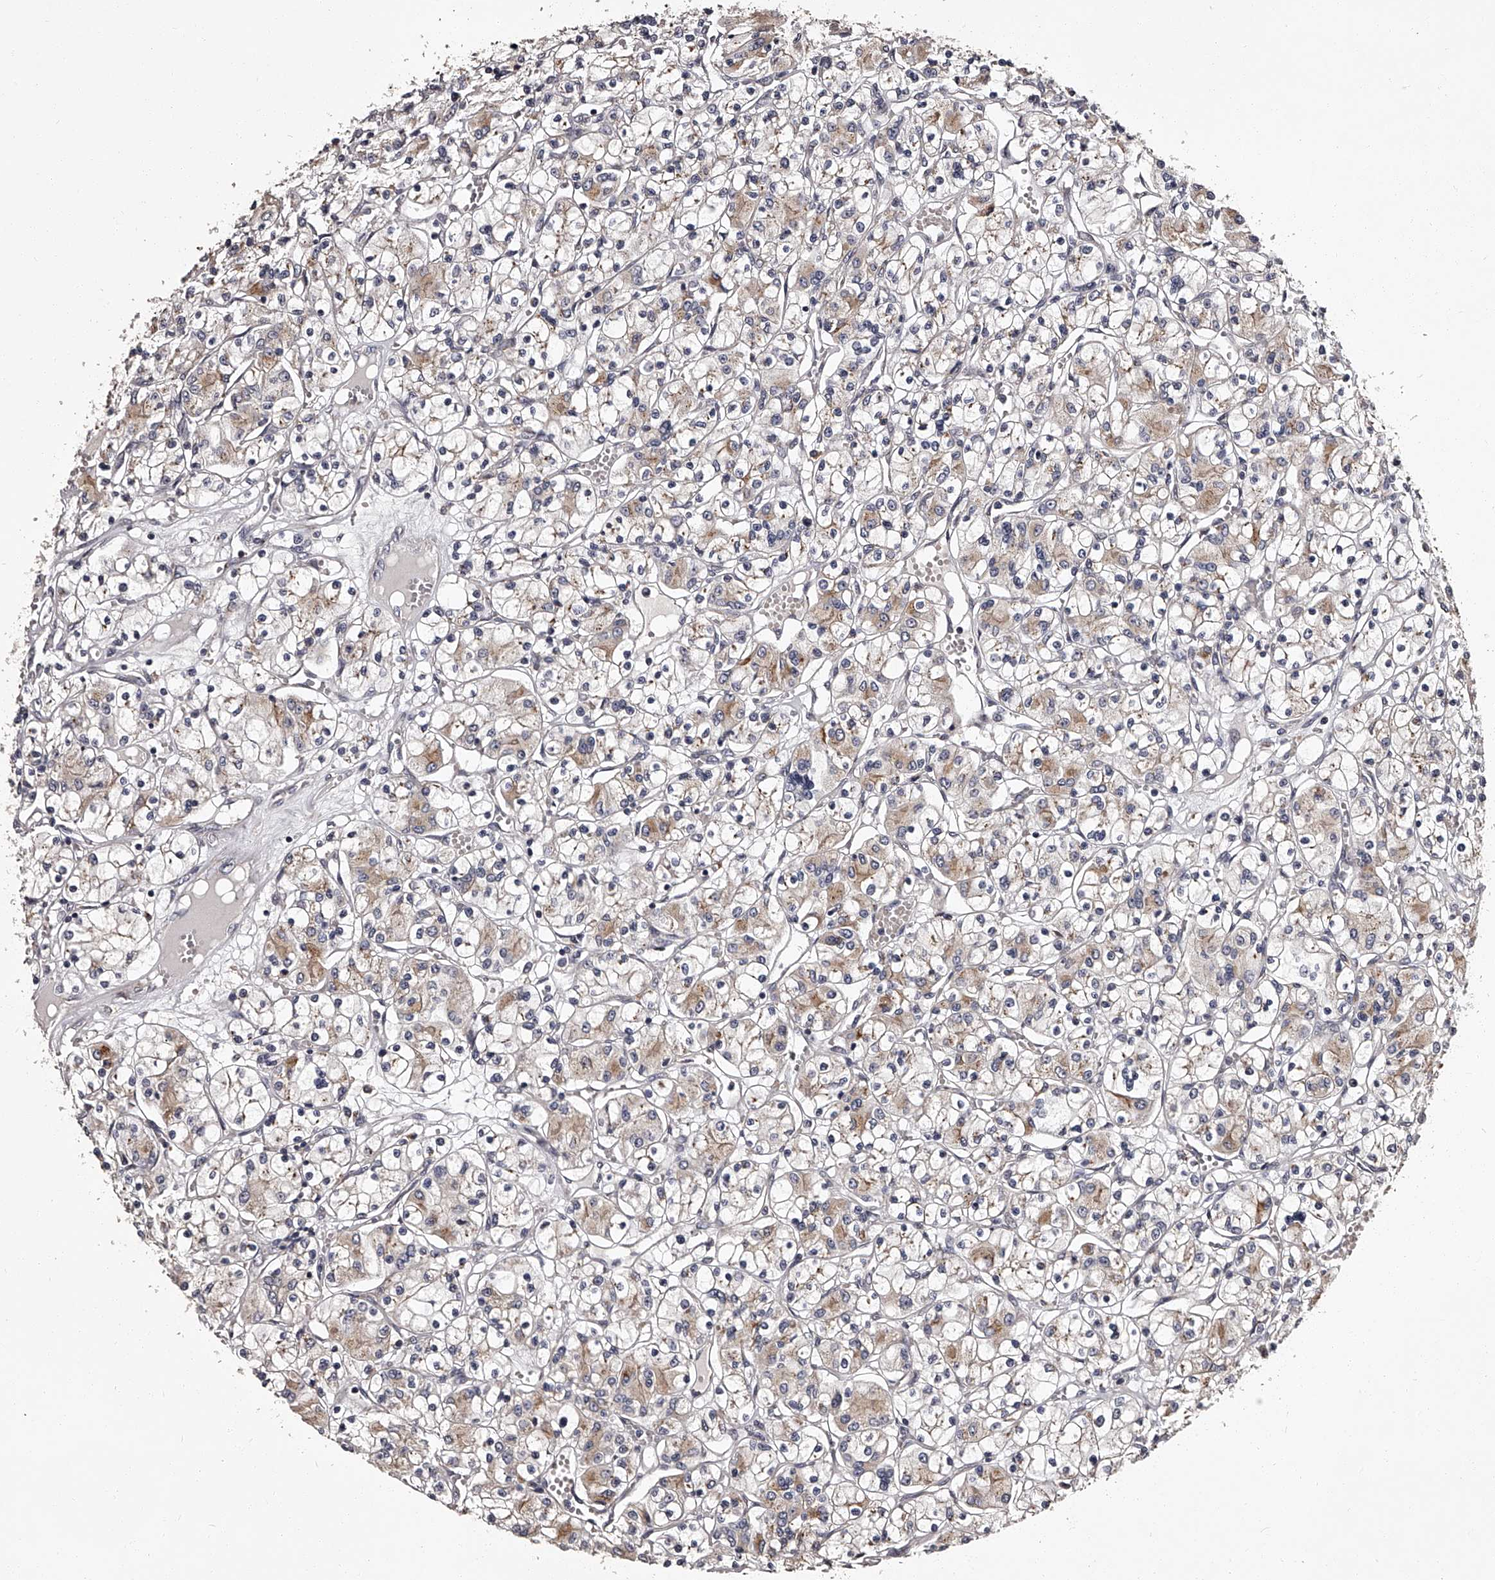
{"staining": {"intensity": "weak", "quantity": "25%-75%", "location": "cytoplasmic/membranous"}, "tissue": "renal cancer", "cell_type": "Tumor cells", "image_type": "cancer", "snomed": [{"axis": "morphology", "description": "Adenocarcinoma, NOS"}, {"axis": "topography", "description": "Kidney"}], "caption": "A brown stain highlights weak cytoplasmic/membranous expression of a protein in human renal adenocarcinoma tumor cells.", "gene": "RSC1A1", "patient": {"sex": "female", "age": 59}}